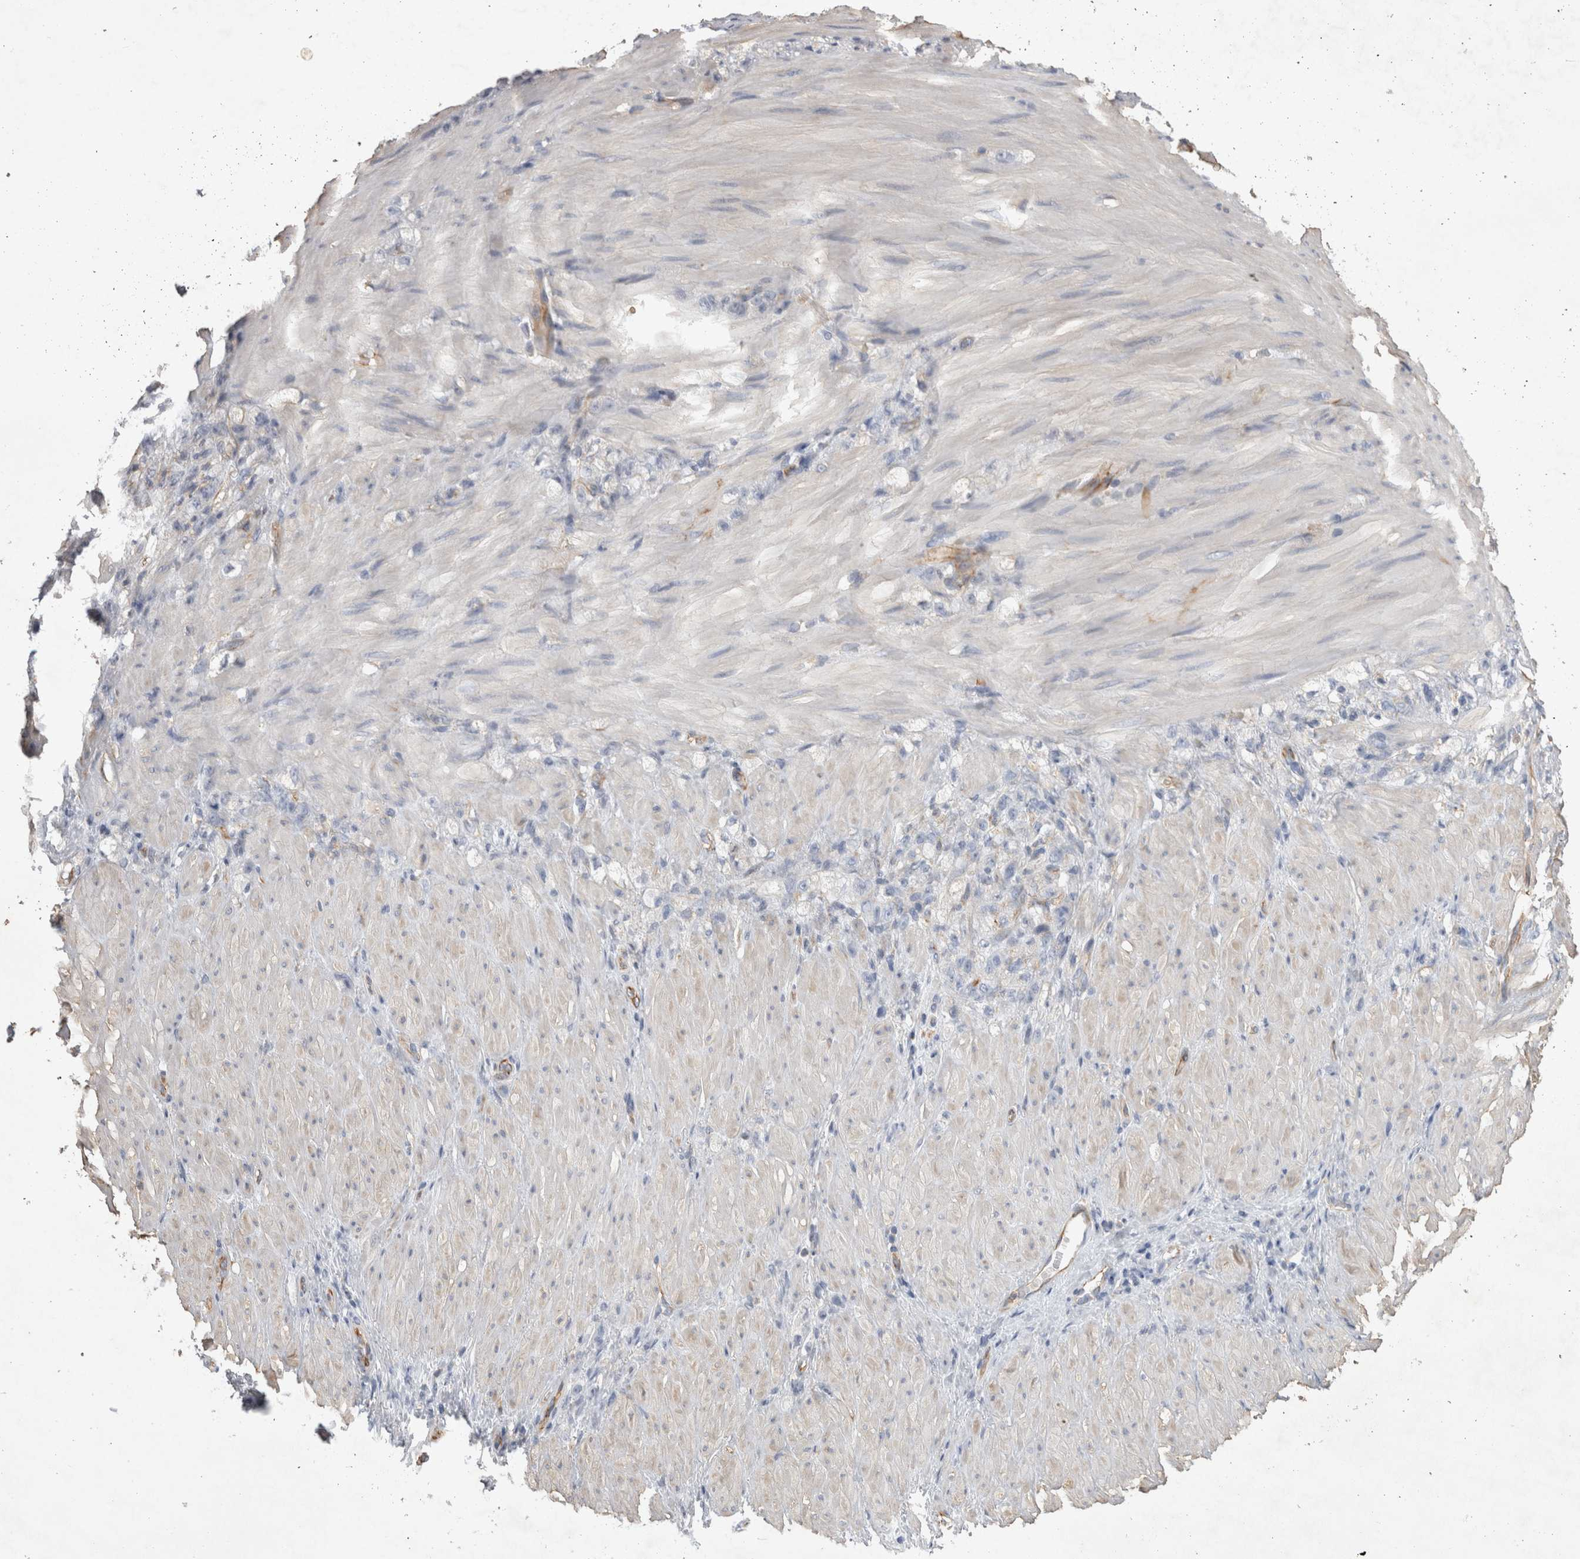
{"staining": {"intensity": "negative", "quantity": "none", "location": "none"}, "tissue": "stomach cancer", "cell_type": "Tumor cells", "image_type": "cancer", "snomed": [{"axis": "morphology", "description": "Normal tissue, NOS"}, {"axis": "morphology", "description": "Adenocarcinoma, NOS"}, {"axis": "topography", "description": "Stomach"}], "caption": "Human stomach adenocarcinoma stained for a protein using IHC displays no staining in tumor cells.", "gene": "STRADB", "patient": {"sex": "male", "age": 82}}